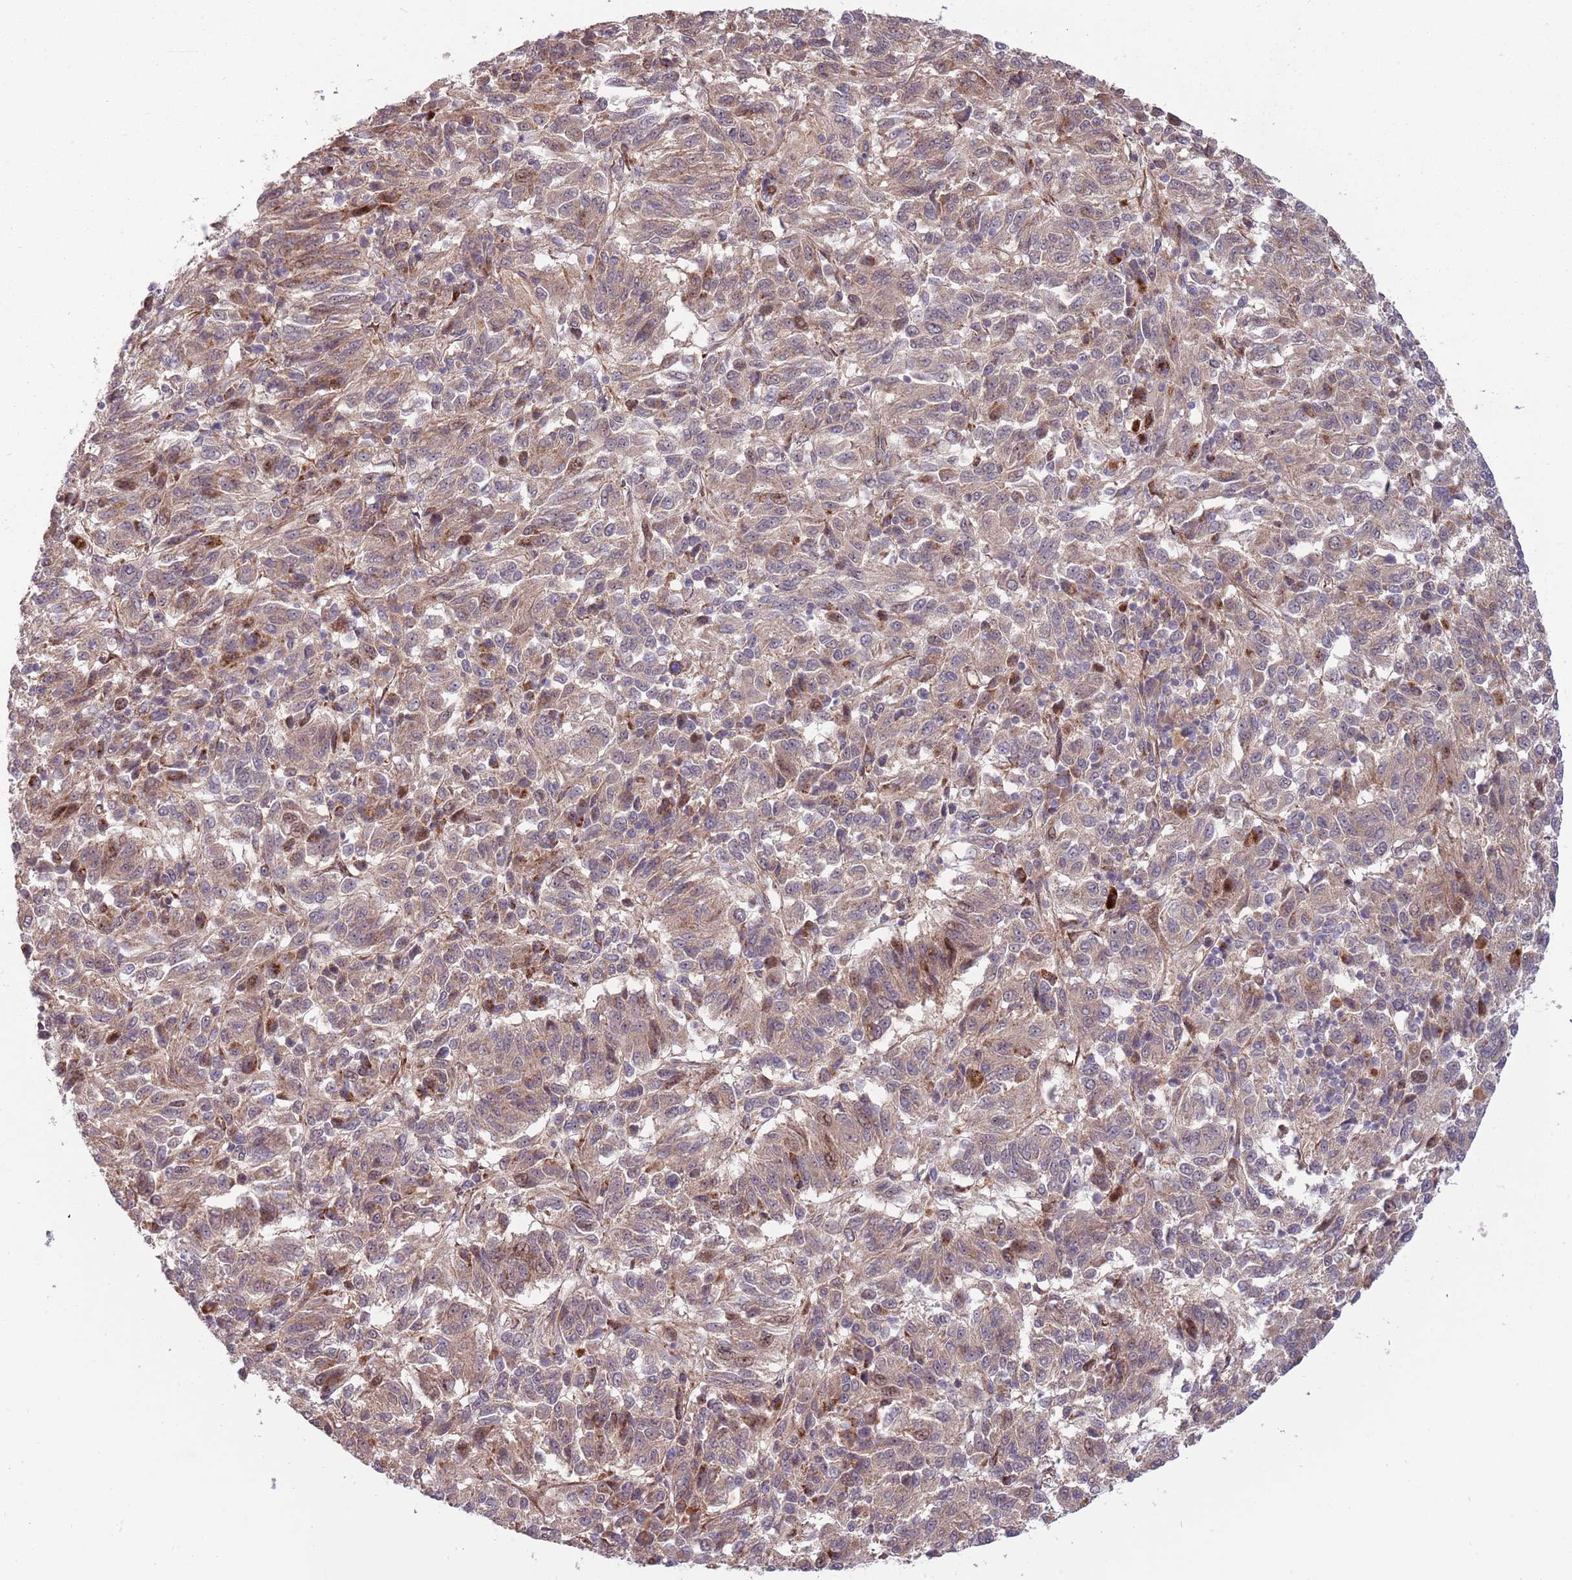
{"staining": {"intensity": "weak", "quantity": ">75%", "location": "cytoplasmic/membranous,nuclear"}, "tissue": "melanoma", "cell_type": "Tumor cells", "image_type": "cancer", "snomed": [{"axis": "morphology", "description": "Malignant melanoma, Metastatic site"}, {"axis": "topography", "description": "Lung"}], "caption": "Malignant melanoma (metastatic site) tissue demonstrates weak cytoplasmic/membranous and nuclear positivity in about >75% of tumor cells The staining was performed using DAB to visualize the protein expression in brown, while the nuclei were stained in blue with hematoxylin (Magnification: 20x).", "gene": "NT5DC4", "patient": {"sex": "male", "age": 64}}